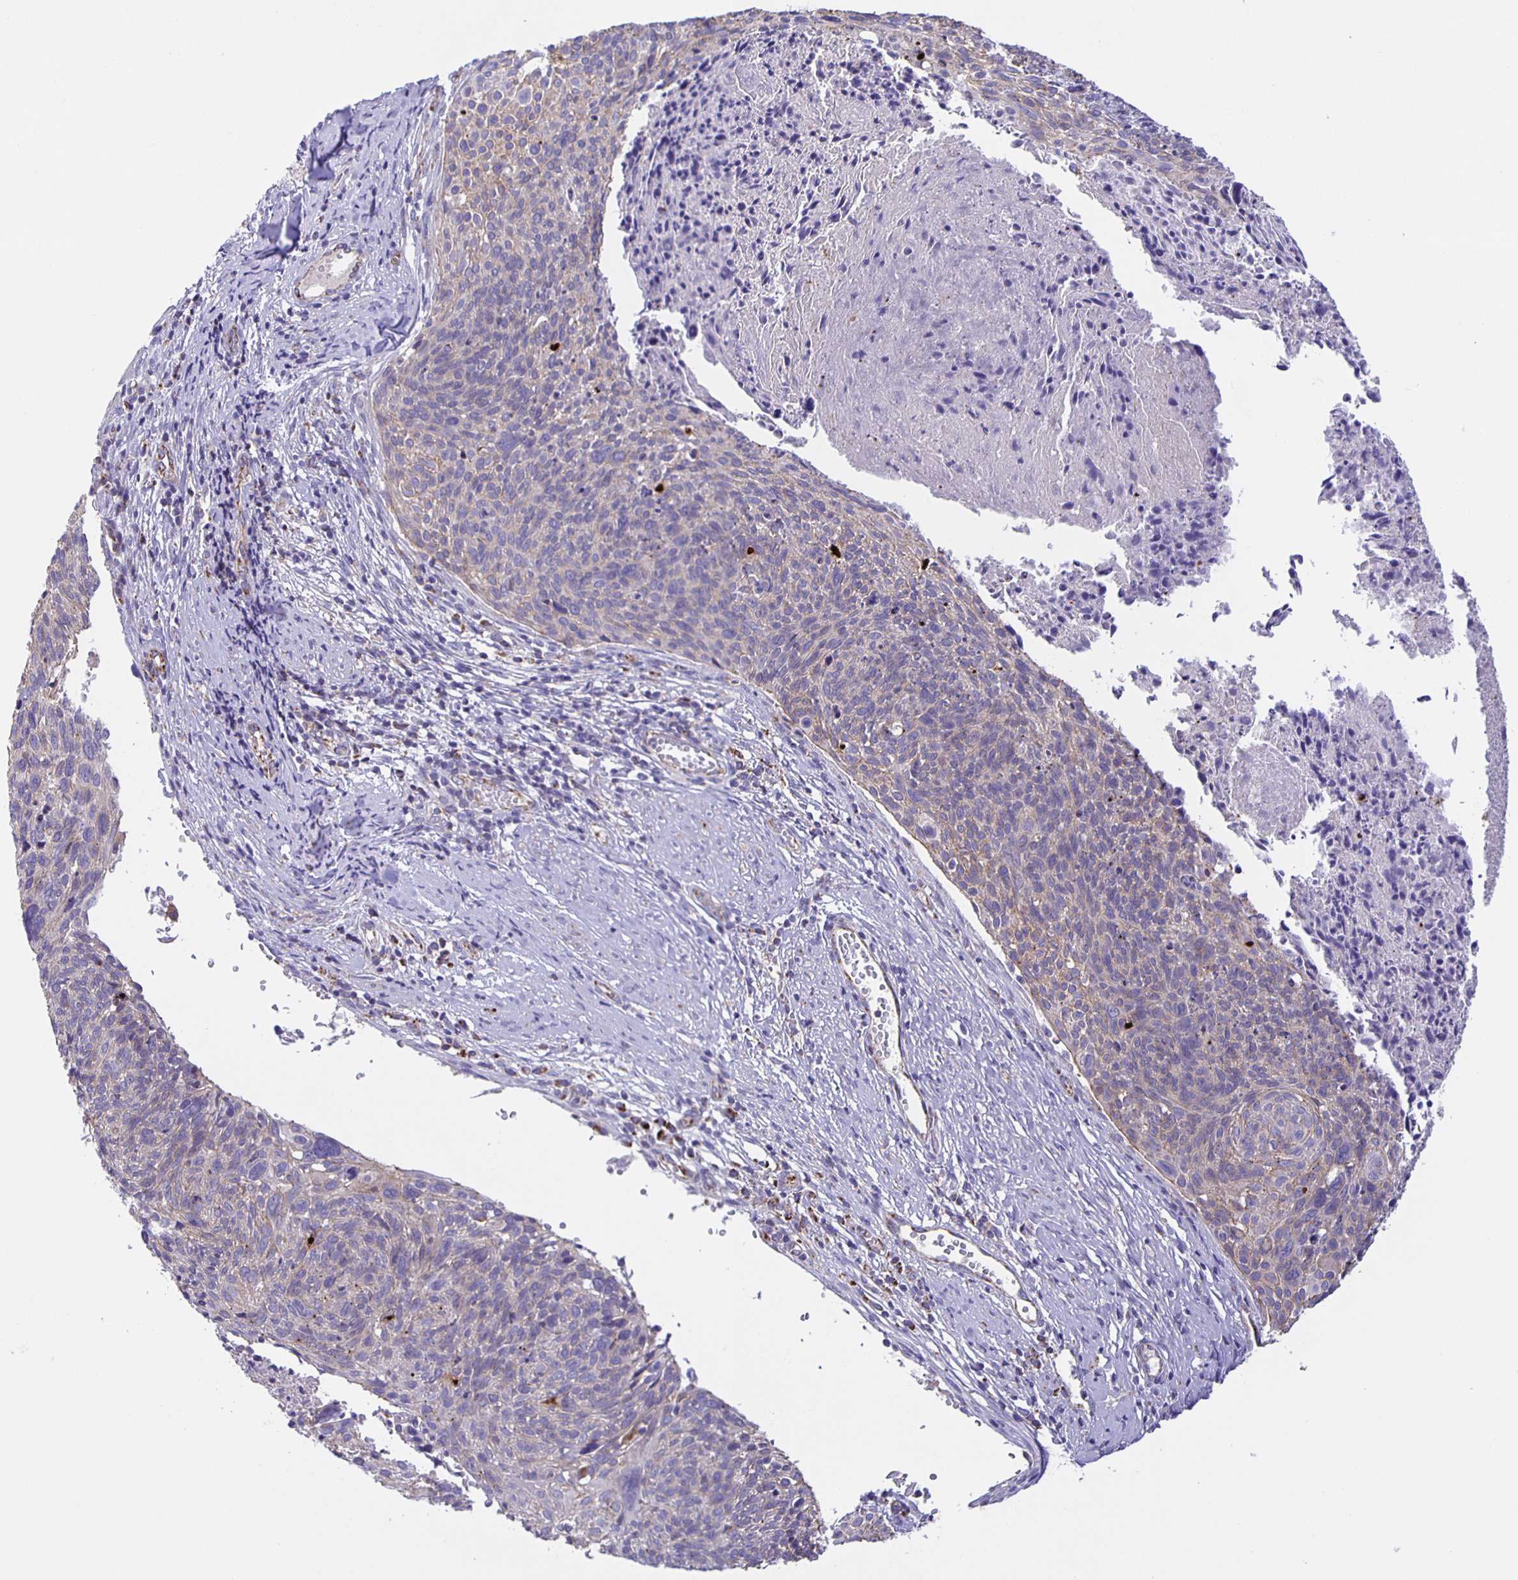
{"staining": {"intensity": "negative", "quantity": "none", "location": "none"}, "tissue": "cervical cancer", "cell_type": "Tumor cells", "image_type": "cancer", "snomed": [{"axis": "morphology", "description": "Squamous cell carcinoma, NOS"}, {"axis": "topography", "description": "Cervix"}], "caption": "DAB (3,3'-diaminobenzidine) immunohistochemical staining of cervical cancer demonstrates no significant staining in tumor cells.", "gene": "JMJD4", "patient": {"sex": "female", "age": 49}}